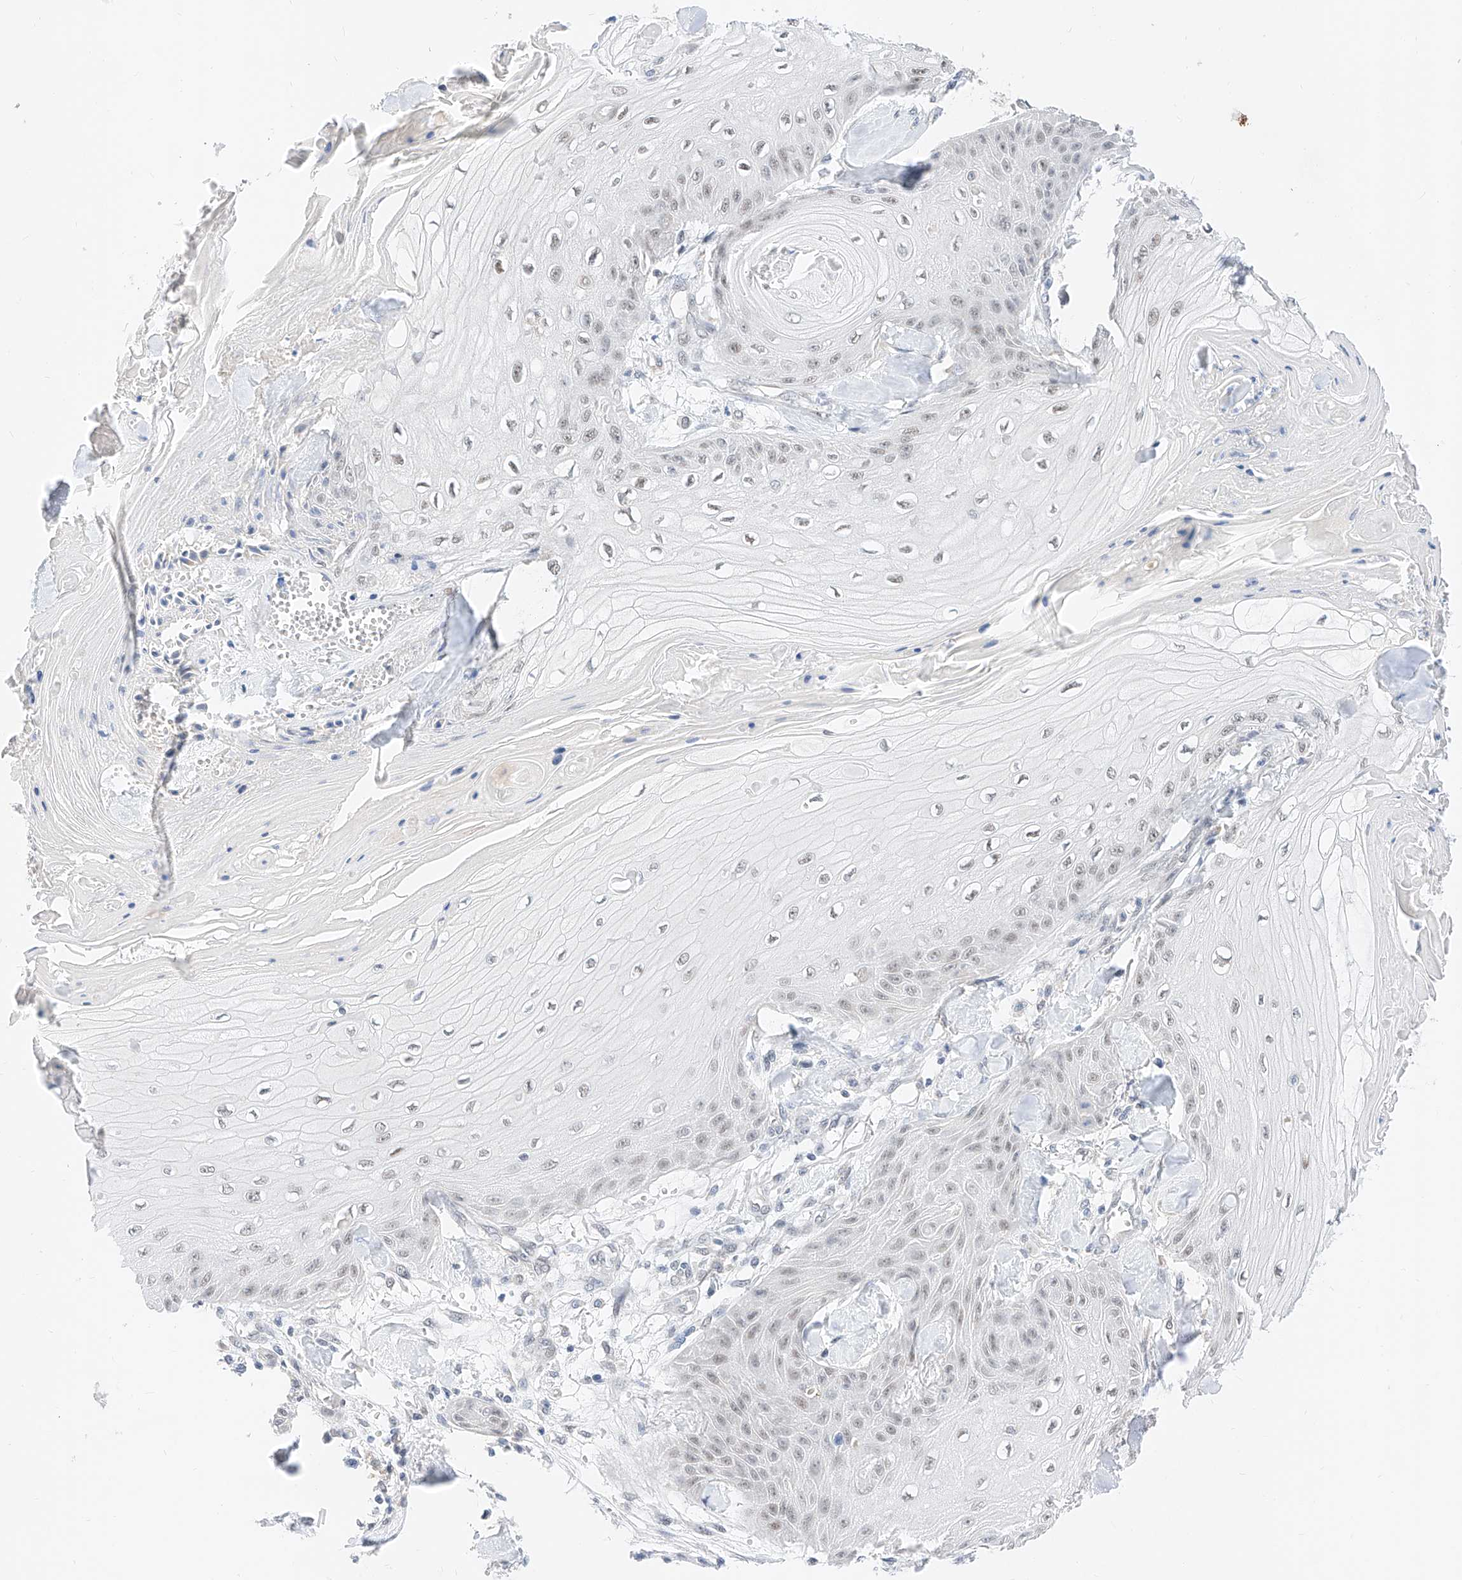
{"staining": {"intensity": "weak", "quantity": "<25%", "location": "nuclear"}, "tissue": "skin cancer", "cell_type": "Tumor cells", "image_type": "cancer", "snomed": [{"axis": "morphology", "description": "Squamous cell carcinoma, NOS"}, {"axis": "topography", "description": "Skin"}], "caption": "Micrograph shows no significant protein staining in tumor cells of skin cancer.", "gene": "KCNJ1", "patient": {"sex": "male", "age": 74}}